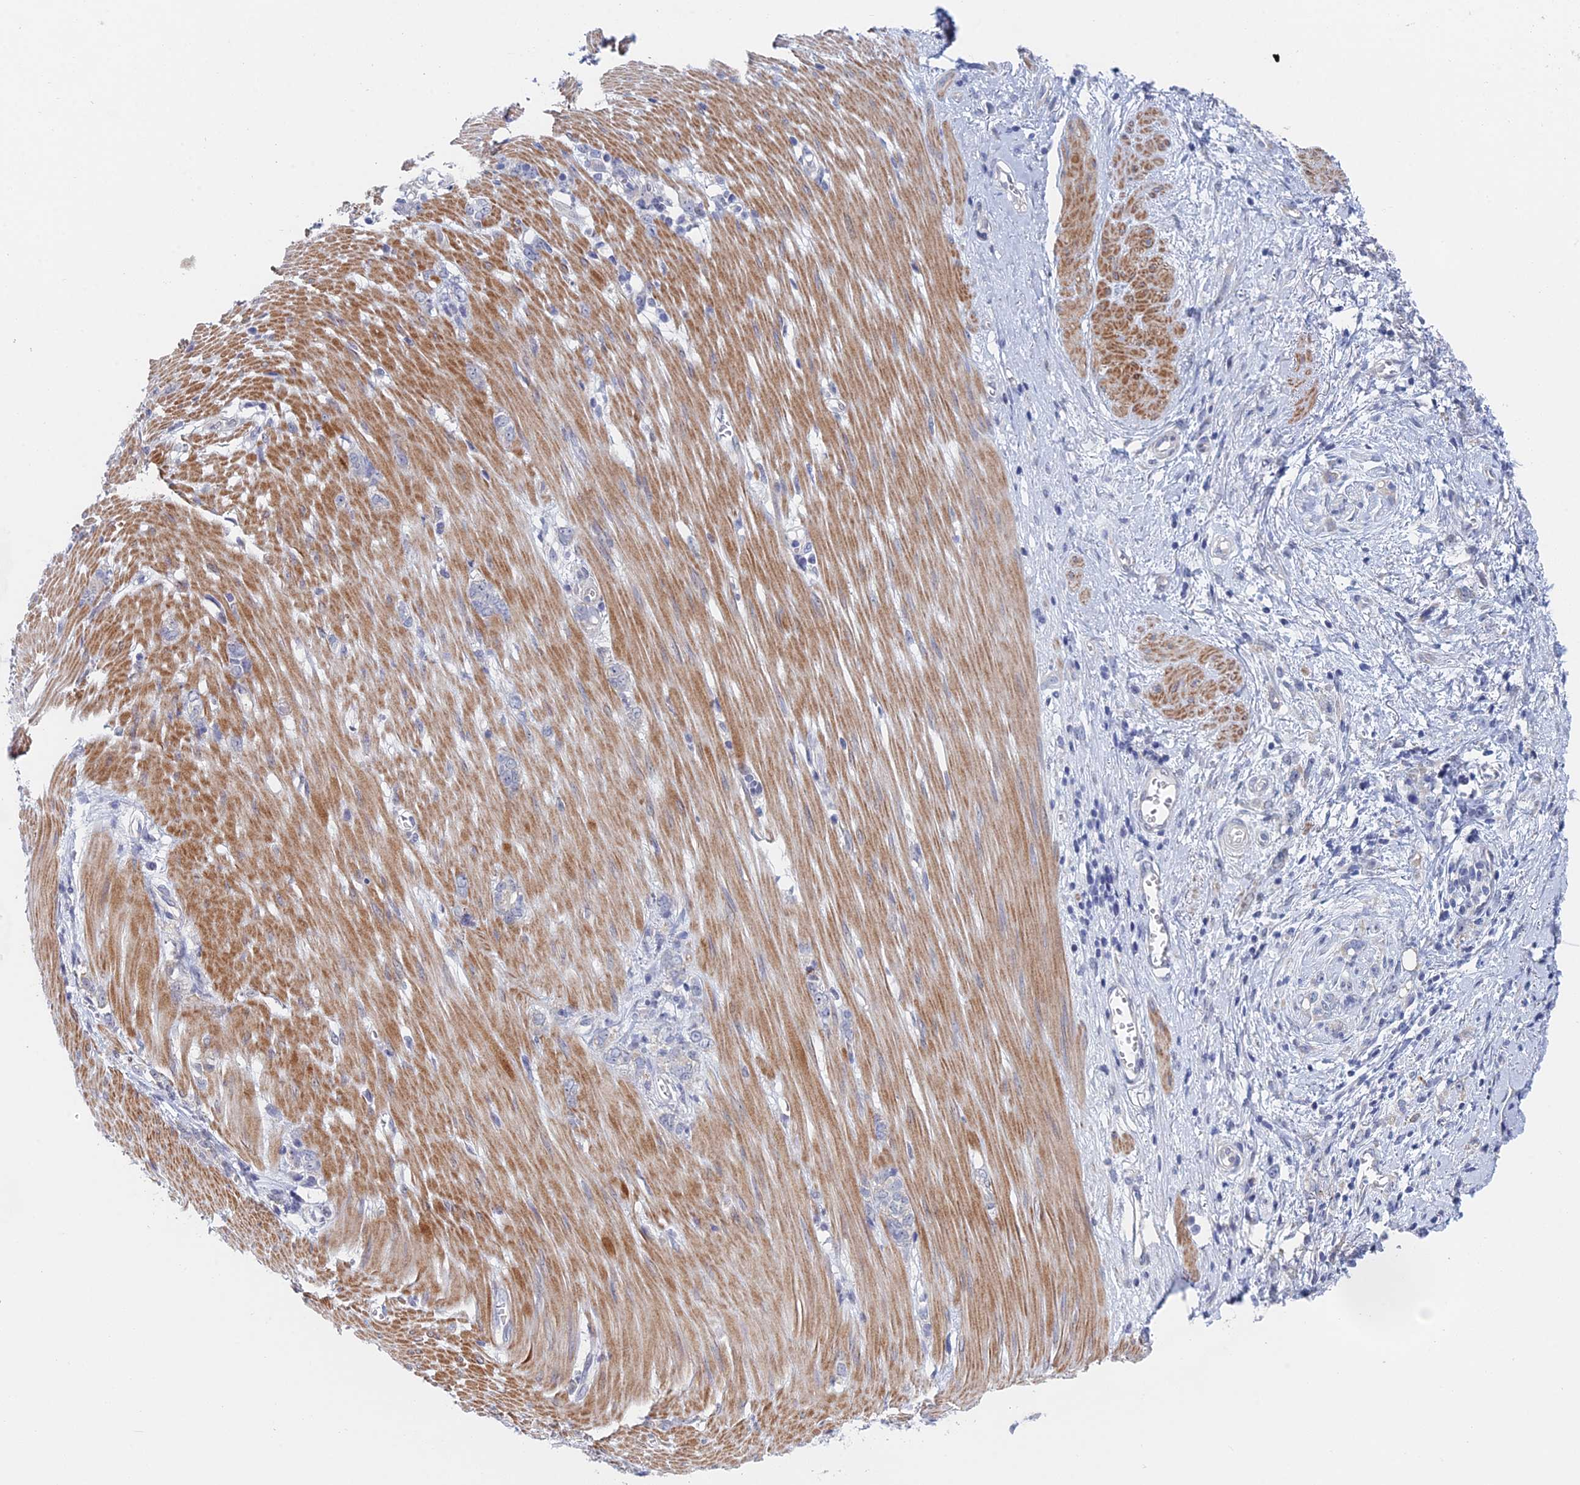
{"staining": {"intensity": "negative", "quantity": "none", "location": "none"}, "tissue": "stomach cancer", "cell_type": "Tumor cells", "image_type": "cancer", "snomed": [{"axis": "morphology", "description": "Adenocarcinoma, NOS"}, {"axis": "topography", "description": "Stomach"}], "caption": "DAB immunohistochemical staining of stomach cancer shows no significant positivity in tumor cells.", "gene": "GMNC", "patient": {"sex": "female", "age": 76}}